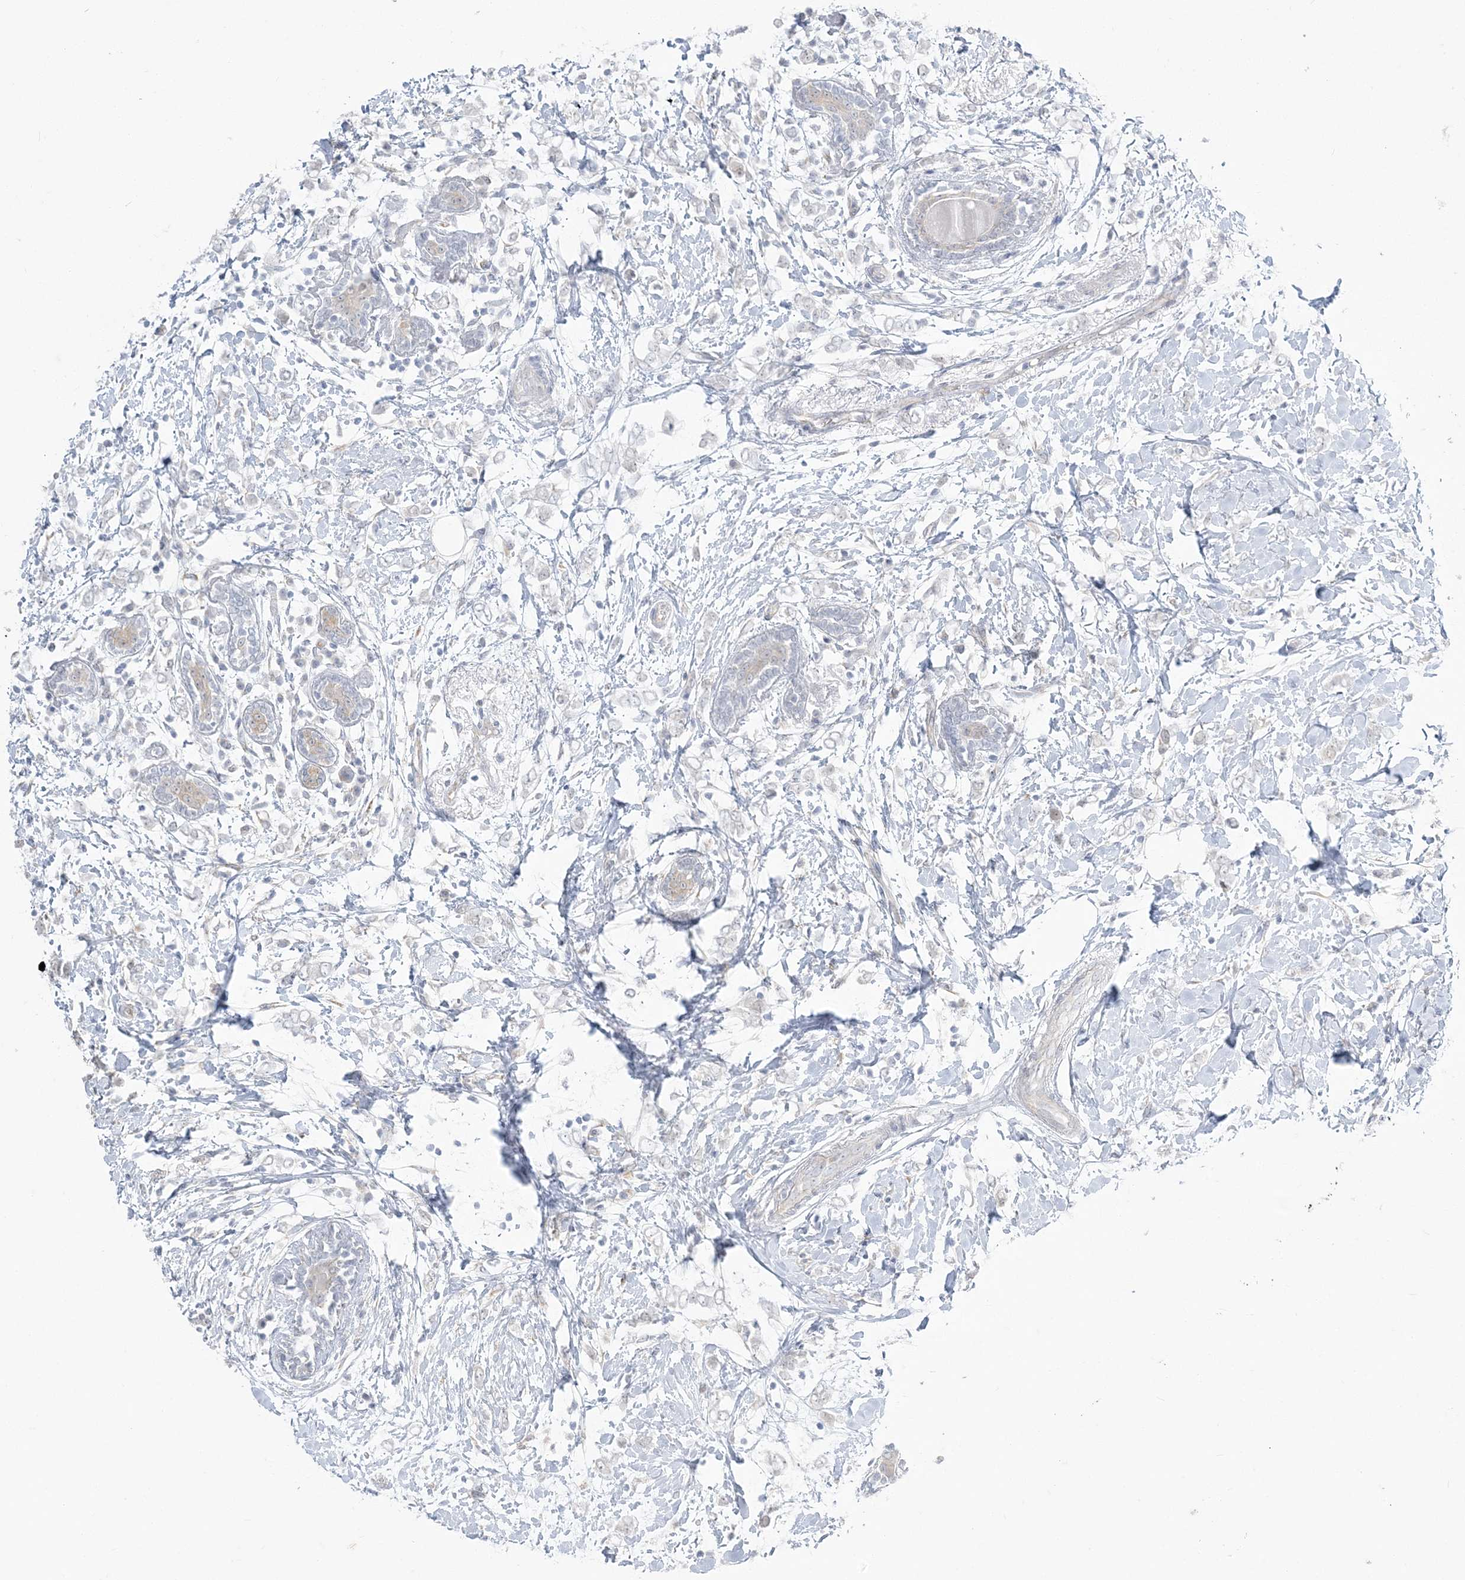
{"staining": {"intensity": "negative", "quantity": "none", "location": "none"}, "tissue": "breast cancer", "cell_type": "Tumor cells", "image_type": "cancer", "snomed": [{"axis": "morphology", "description": "Normal tissue, NOS"}, {"axis": "morphology", "description": "Lobular carcinoma"}, {"axis": "topography", "description": "Breast"}], "caption": "Immunohistochemistry histopathology image of neoplastic tissue: human breast cancer stained with DAB (3,3'-diaminobenzidine) reveals no significant protein positivity in tumor cells. (DAB (3,3'-diaminobenzidine) immunohistochemistry visualized using brightfield microscopy, high magnification).", "gene": "ZC3H6", "patient": {"sex": "female", "age": 47}}